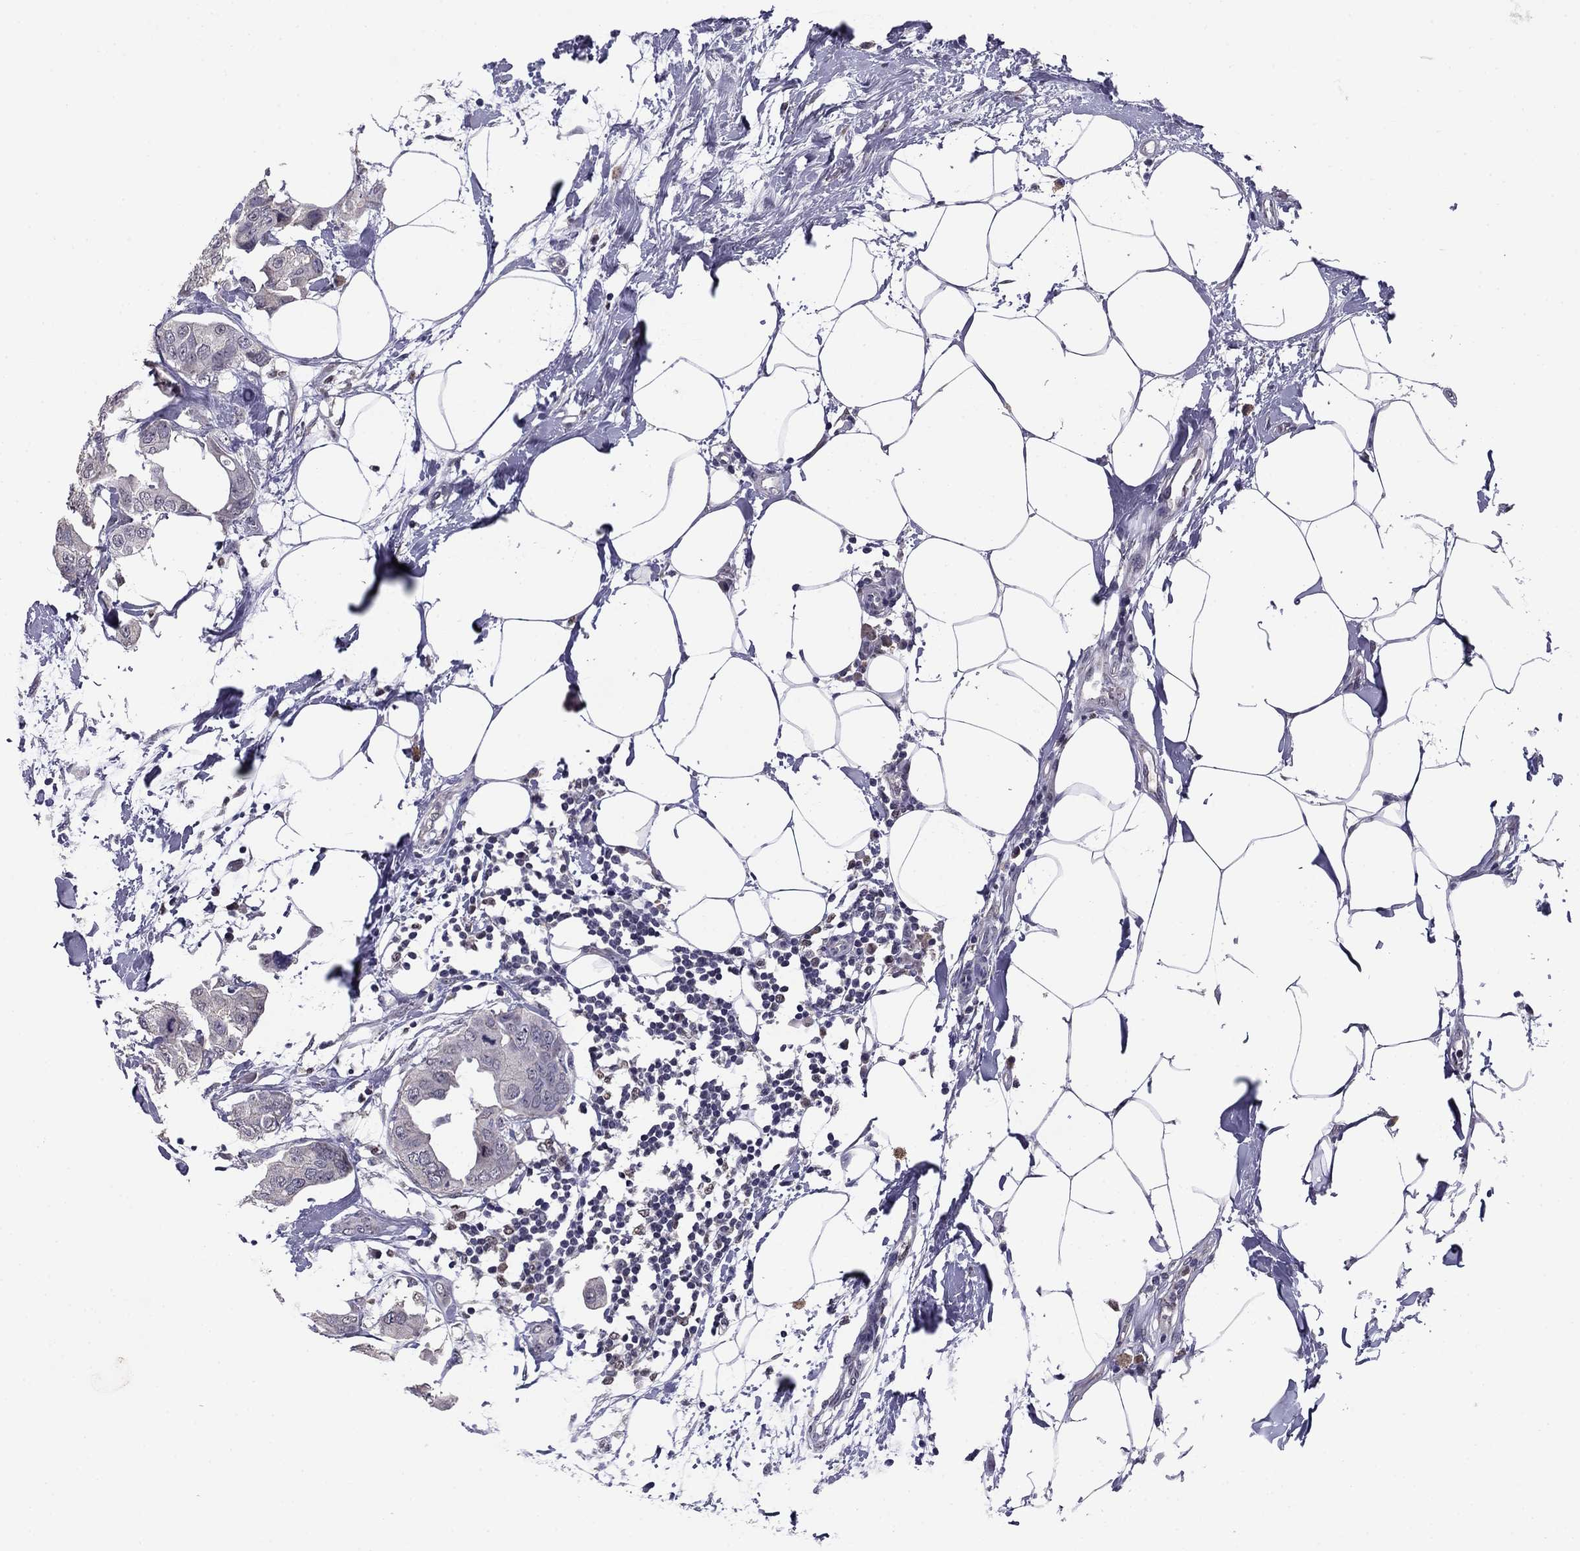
{"staining": {"intensity": "negative", "quantity": "none", "location": "none"}, "tissue": "breast cancer", "cell_type": "Tumor cells", "image_type": "cancer", "snomed": [{"axis": "morphology", "description": "Normal tissue, NOS"}, {"axis": "morphology", "description": "Duct carcinoma"}, {"axis": "topography", "description": "Breast"}], "caption": "High power microscopy micrograph of an immunohistochemistry micrograph of breast cancer, revealing no significant positivity in tumor cells.", "gene": "HCN1", "patient": {"sex": "female", "age": 40}}